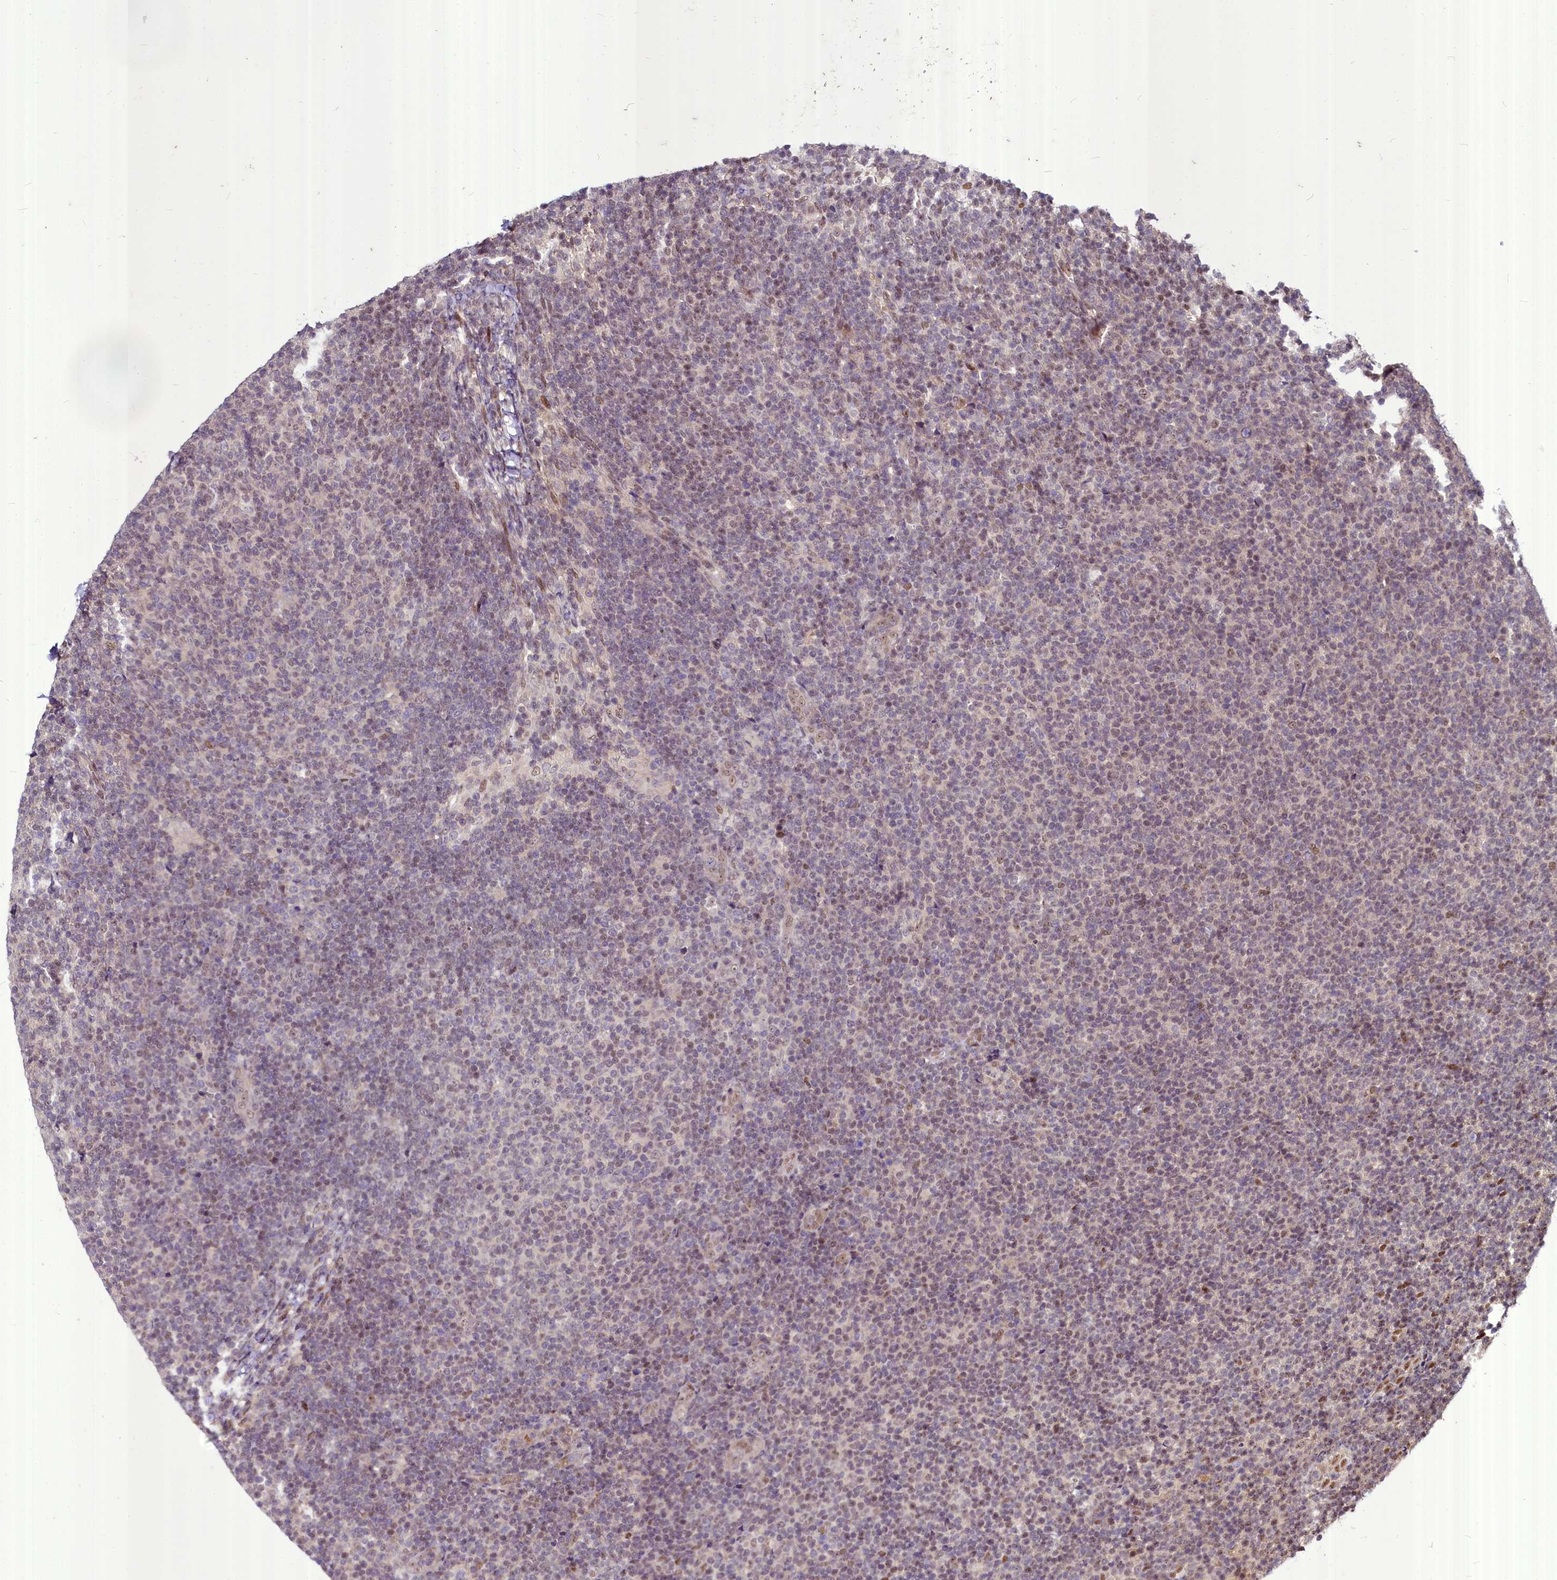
{"staining": {"intensity": "weak", "quantity": "25%-75%", "location": "nuclear"}, "tissue": "lymphoma", "cell_type": "Tumor cells", "image_type": "cancer", "snomed": [{"axis": "morphology", "description": "Malignant lymphoma, non-Hodgkin's type, Low grade"}, {"axis": "topography", "description": "Lymph node"}], "caption": "Brown immunohistochemical staining in human lymphoma displays weak nuclear expression in approximately 25%-75% of tumor cells.", "gene": "MAML2", "patient": {"sex": "male", "age": 66}}